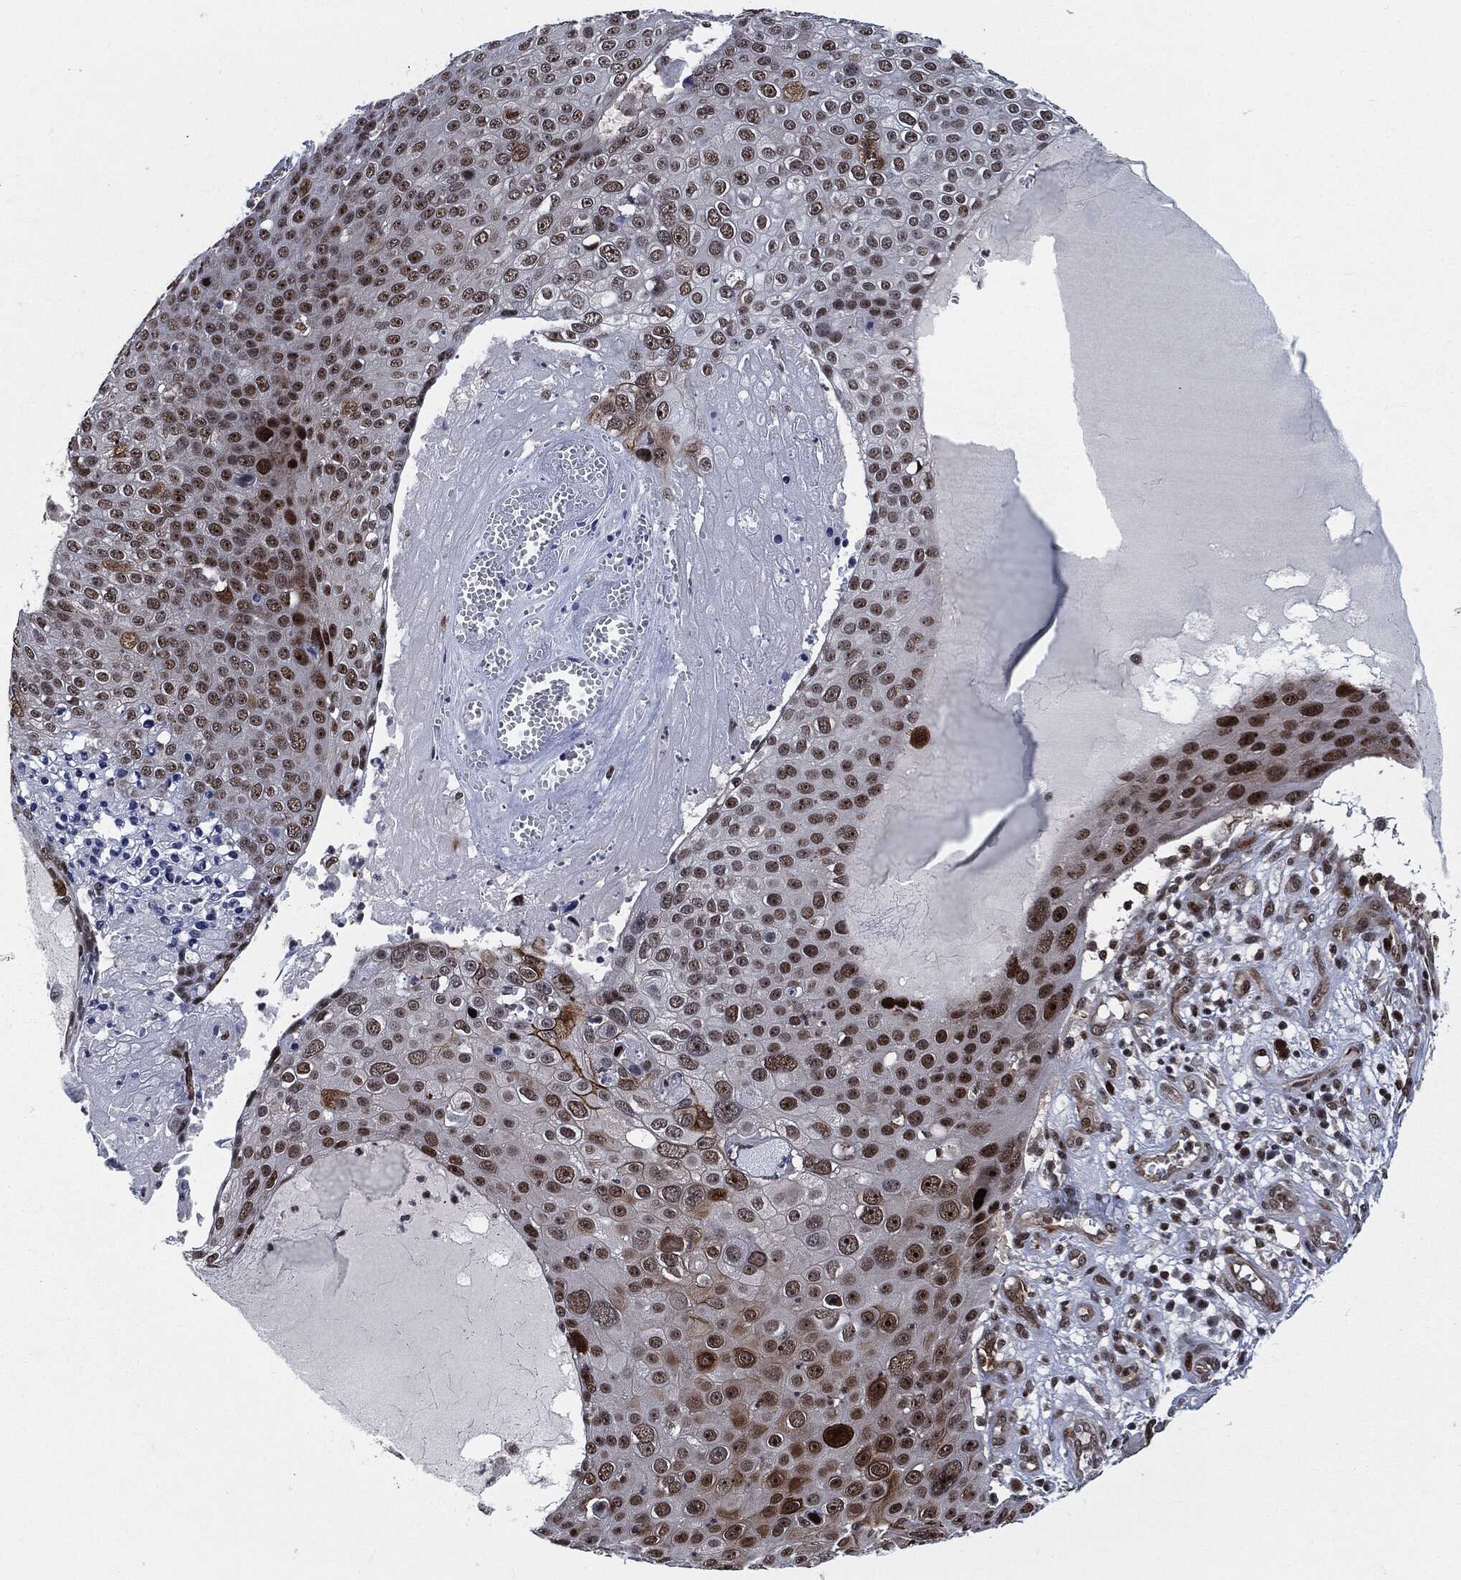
{"staining": {"intensity": "strong", "quantity": "<25%", "location": "nuclear"}, "tissue": "skin cancer", "cell_type": "Tumor cells", "image_type": "cancer", "snomed": [{"axis": "morphology", "description": "Squamous cell carcinoma, NOS"}, {"axis": "topography", "description": "Skin"}], "caption": "The micrograph reveals staining of skin squamous cell carcinoma, revealing strong nuclear protein staining (brown color) within tumor cells.", "gene": "AKT2", "patient": {"sex": "male", "age": 71}}